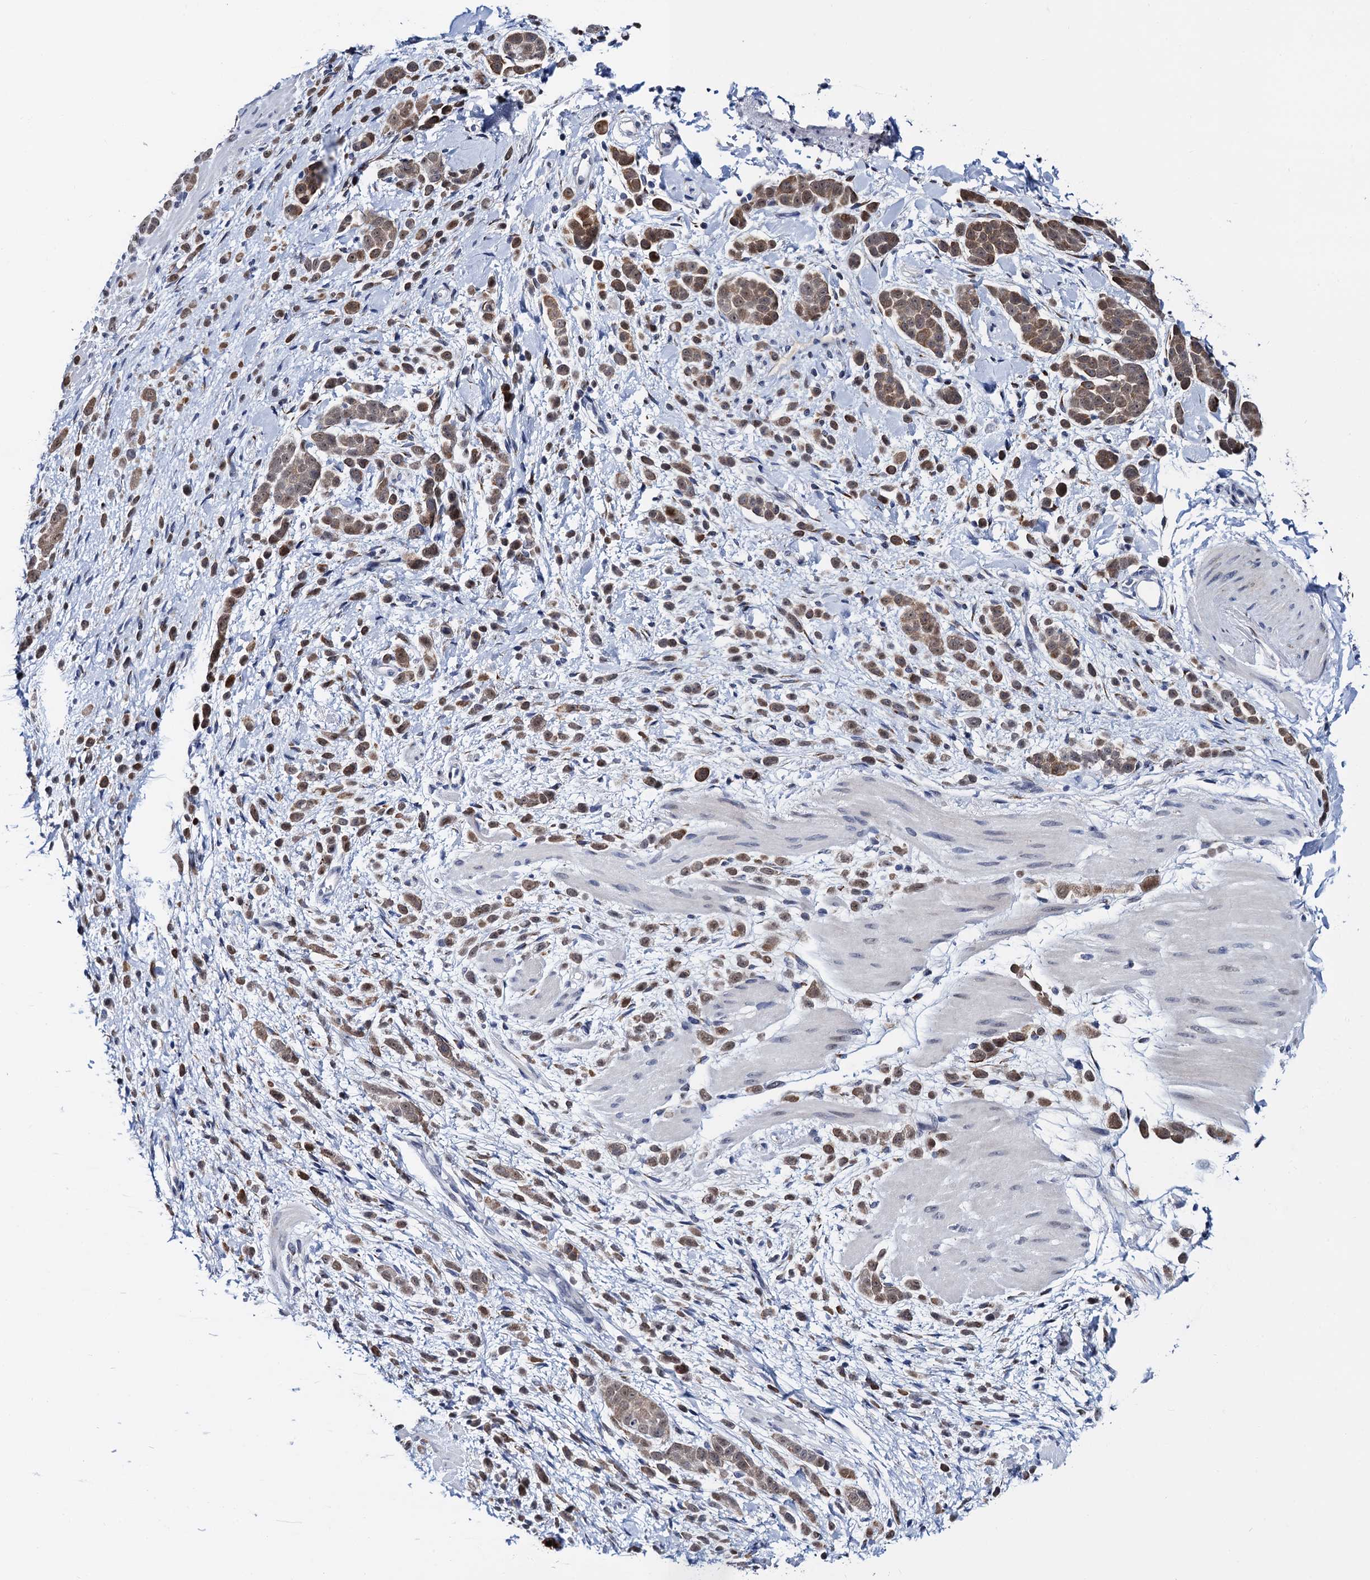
{"staining": {"intensity": "moderate", "quantity": ">75%", "location": "cytoplasmic/membranous,nuclear"}, "tissue": "pancreatic cancer", "cell_type": "Tumor cells", "image_type": "cancer", "snomed": [{"axis": "morphology", "description": "Normal tissue, NOS"}, {"axis": "morphology", "description": "Adenocarcinoma, NOS"}, {"axis": "topography", "description": "Pancreas"}], "caption": "Tumor cells demonstrate medium levels of moderate cytoplasmic/membranous and nuclear positivity in approximately >75% of cells in human pancreatic cancer (adenocarcinoma).", "gene": "SLC7A10", "patient": {"sex": "female", "age": 64}}